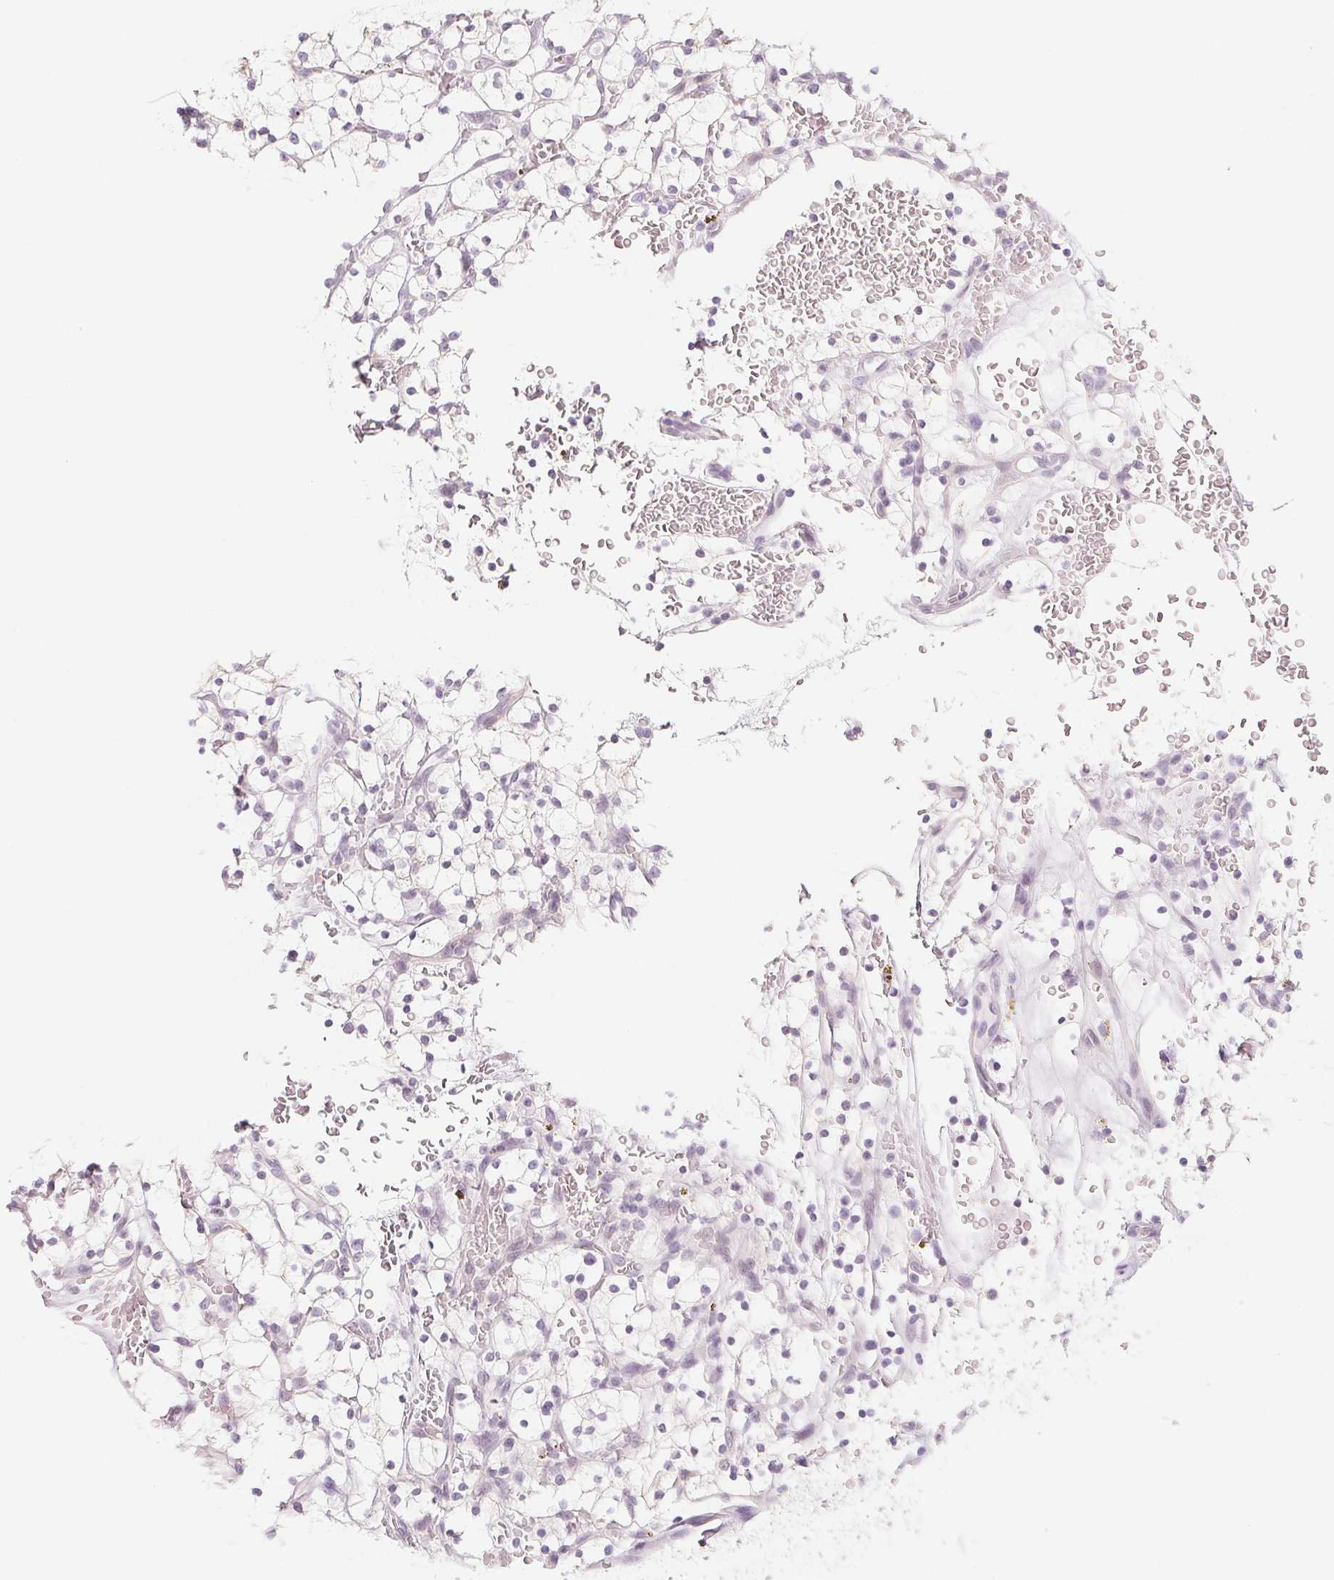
{"staining": {"intensity": "negative", "quantity": "none", "location": "none"}, "tissue": "renal cancer", "cell_type": "Tumor cells", "image_type": "cancer", "snomed": [{"axis": "morphology", "description": "Adenocarcinoma, NOS"}, {"axis": "topography", "description": "Kidney"}], "caption": "This micrograph is of renal cancer (adenocarcinoma) stained with immunohistochemistry to label a protein in brown with the nuclei are counter-stained blue. There is no staining in tumor cells.", "gene": "SH3GL2", "patient": {"sex": "female", "age": 64}}